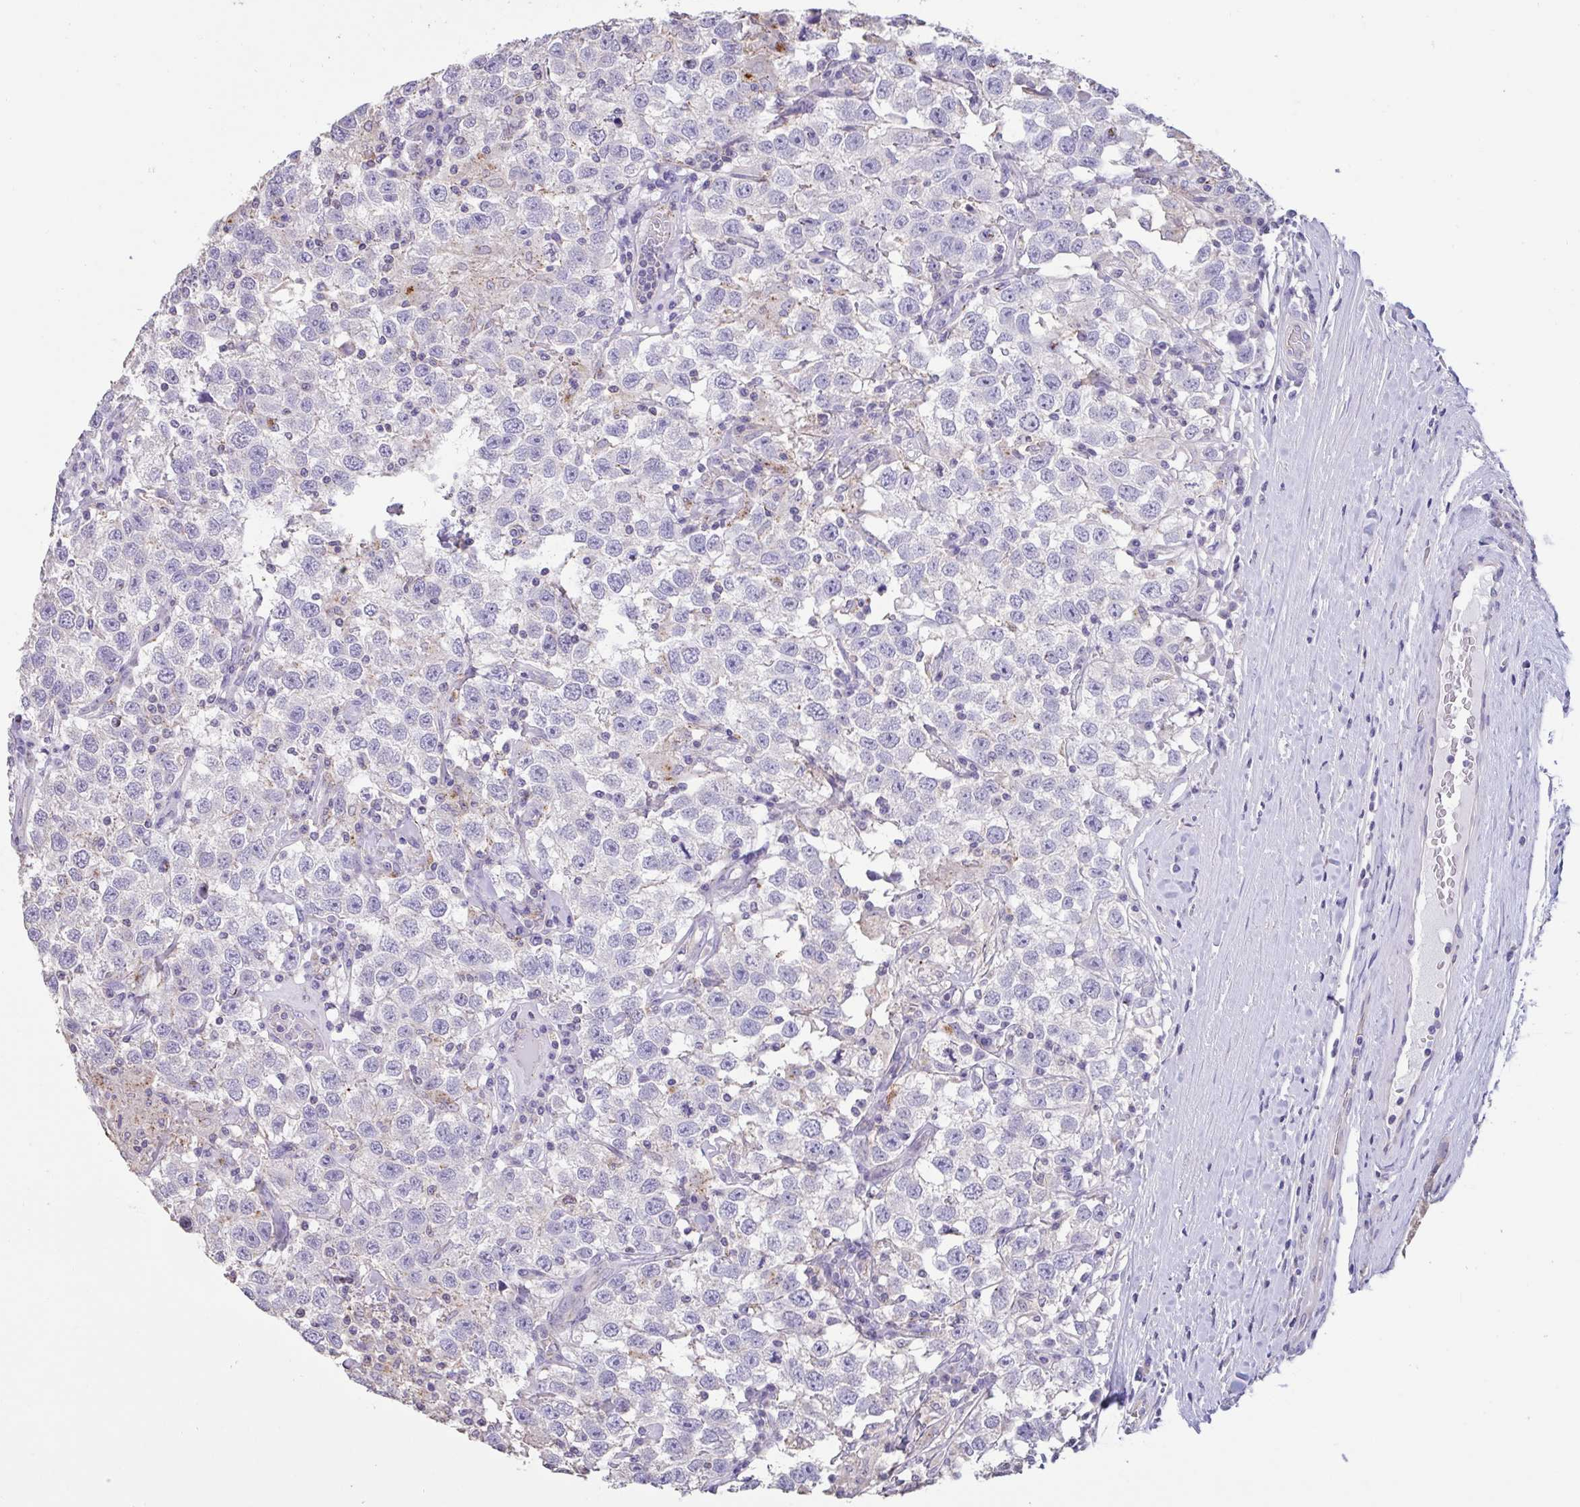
{"staining": {"intensity": "negative", "quantity": "none", "location": "none"}, "tissue": "testis cancer", "cell_type": "Tumor cells", "image_type": "cancer", "snomed": [{"axis": "morphology", "description": "Seminoma, NOS"}, {"axis": "topography", "description": "Testis"}], "caption": "Immunohistochemistry (IHC) micrograph of testis cancer (seminoma) stained for a protein (brown), which displays no expression in tumor cells.", "gene": "CHMP5", "patient": {"sex": "male", "age": 41}}